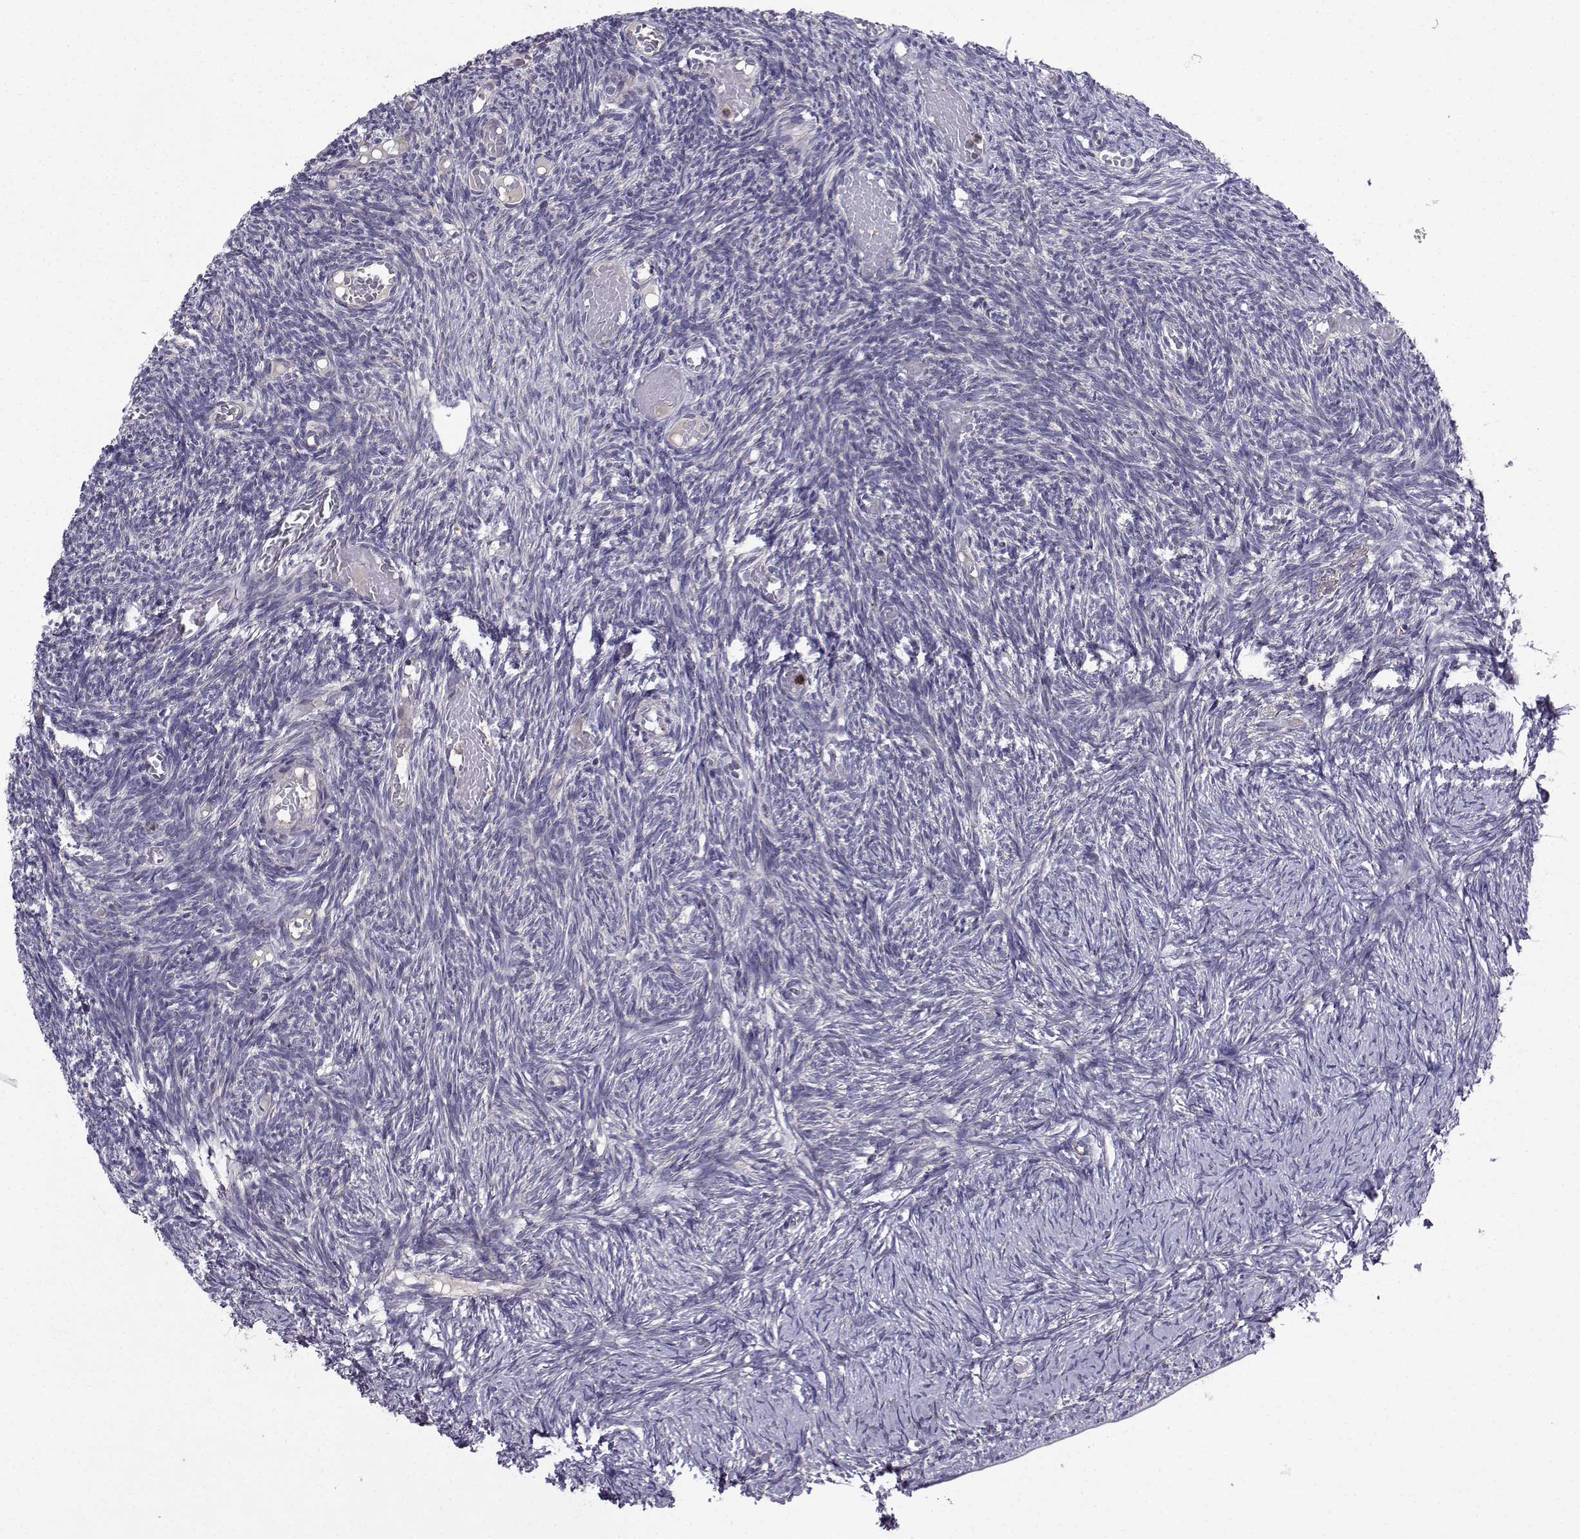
{"staining": {"intensity": "negative", "quantity": "none", "location": "none"}, "tissue": "ovary", "cell_type": "Ovarian stroma cells", "image_type": "normal", "snomed": [{"axis": "morphology", "description": "Normal tissue, NOS"}, {"axis": "topography", "description": "Ovary"}], "caption": "Immunohistochemistry (IHC) photomicrograph of normal ovary stained for a protein (brown), which shows no staining in ovarian stroma cells. (Immunohistochemistry (IHC), brightfield microscopy, high magnification).", "gene": "STXBP5", "patient": {"sex": "female", "age": 39}}